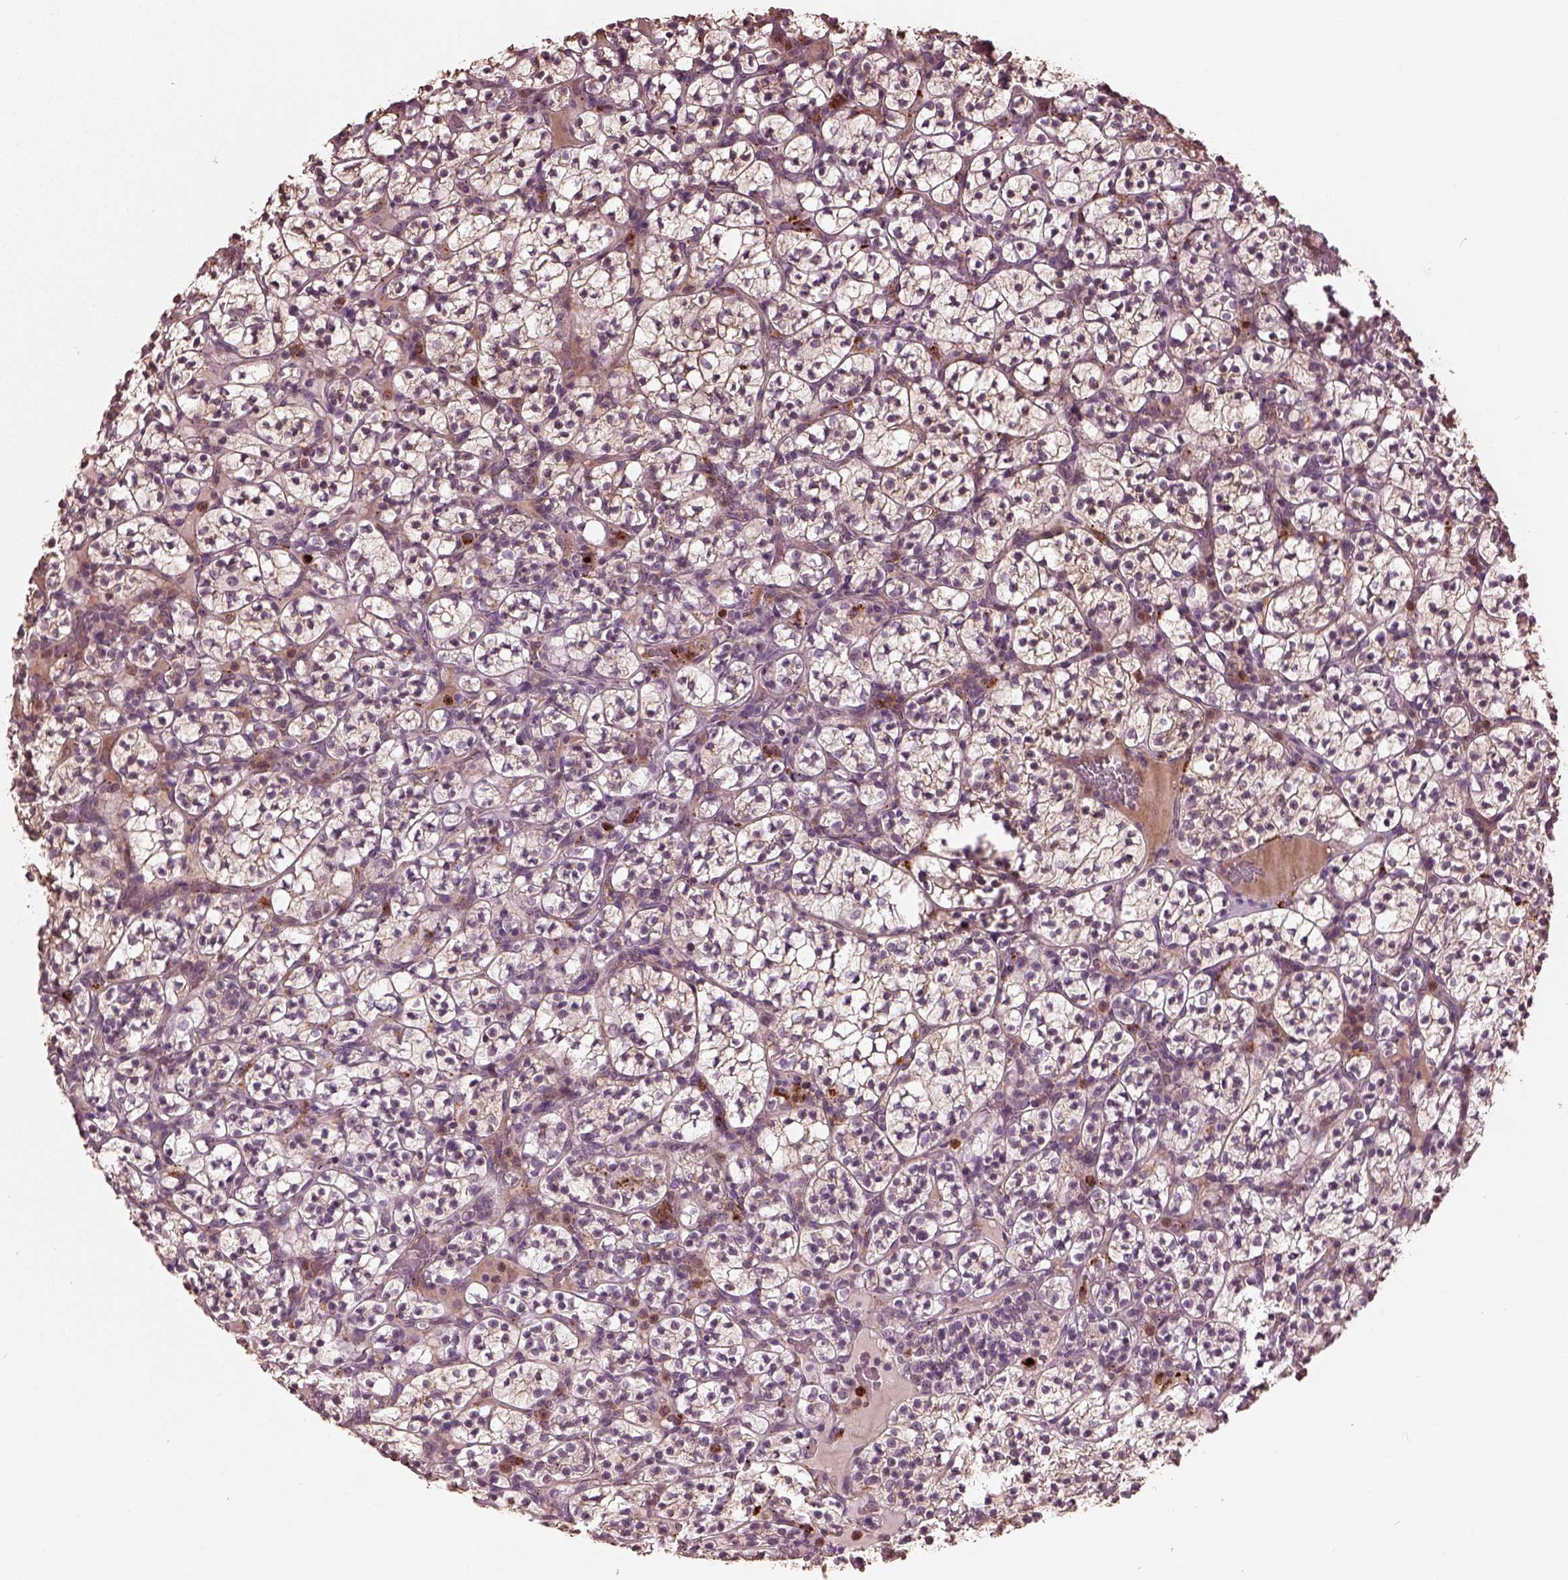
{"staining": {"intensity": "weak", "quantity": ">75%", "location": "cytoplasmic/membranous"}, "tissue": "renal cancer", "cell_type": "Tumor cells", "image_type": "cancer", "snomed": [{"axis": "morphology", "description": "Adenocarcinoma, NOS"}, {"axis": "topography", "description": "Kidney"}], "caption": "The immunohistochemical stain labels weak cytoplasmic/membranous positivity in tumor cells of renal cancer (adenocarcinoma) tissue.", "gene": "RUFY3", "patient": {"sex": "female", "age": 89}}